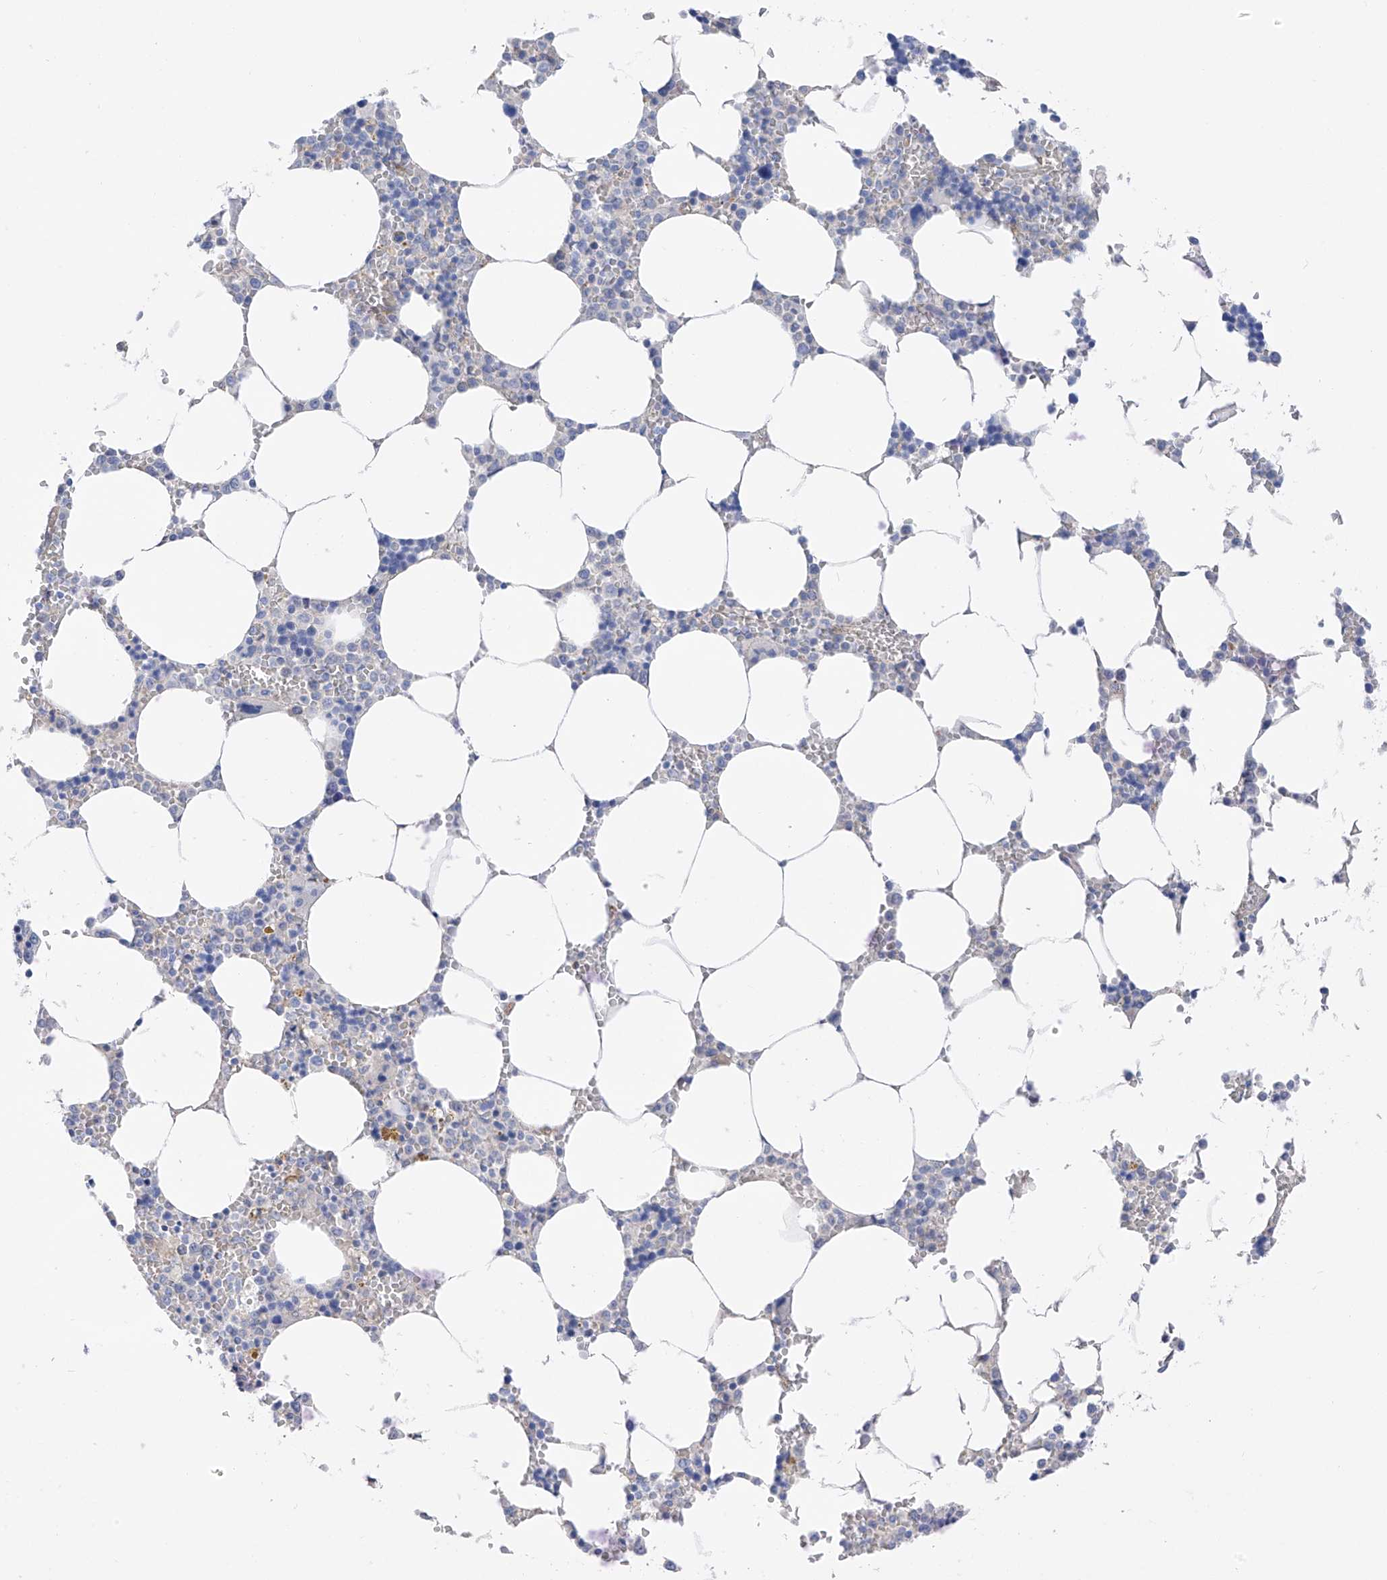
{"staining": {"intensity": "negative", "quantity": "none", "location": "none"}, "tissue": "bone marrow", "cell_type": "Hematopoietic cells", "image_type": "normal", "snomed": [{"axis": "morphology", "description": "Normal tissue, NOS"}, {"axis": "topography", "description": "Bone marrow"}], "caption": "Immunohistochemistry (IHC) histopathology image of normal human bone marrow stained for a protein (brown), which exhibits no staining in hematopoietic cells. (IHC, brightfield microscopy, high magnification).", "gene": "ITGA9", "patient": {"sex": "male", "age": 70}}